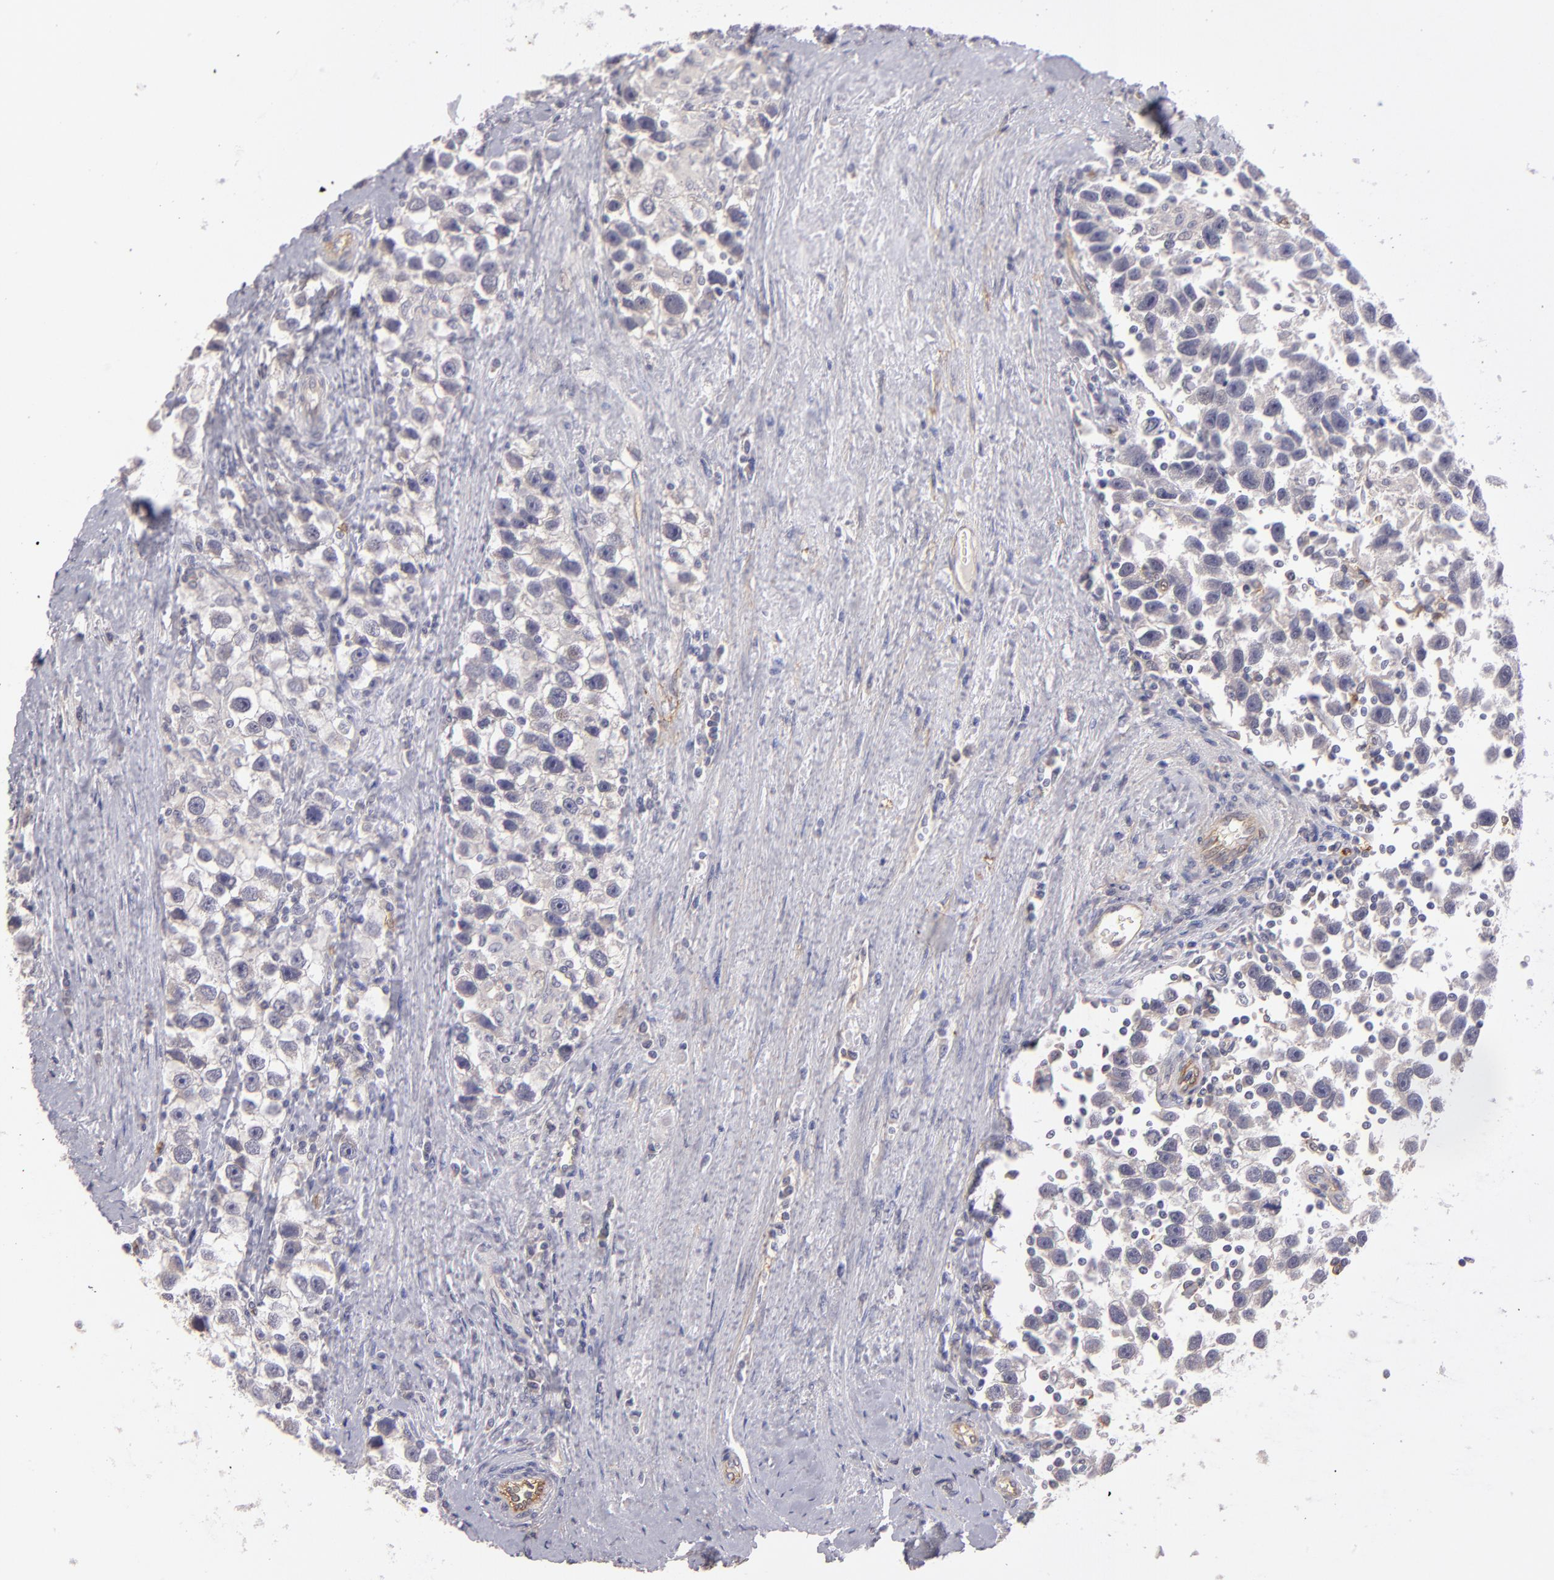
{"staining": {"intensity": "negative", "quantity": "none", "location": "none"}, "tissue": "testis cancer", "cell_type": "Tumor cells", "image_type": "cancer", "snomed": [{"axis": "morphology", "description": "Seminoma, NOS"}, {"axis": "topography", "description": "Testis"}], "caption": "Testis cancer stained for a protein using immunohistochemistry demonstrates no positivity tumor cells.", "gene": "THBD", "patient": {"sex": "male", "age": 43}}